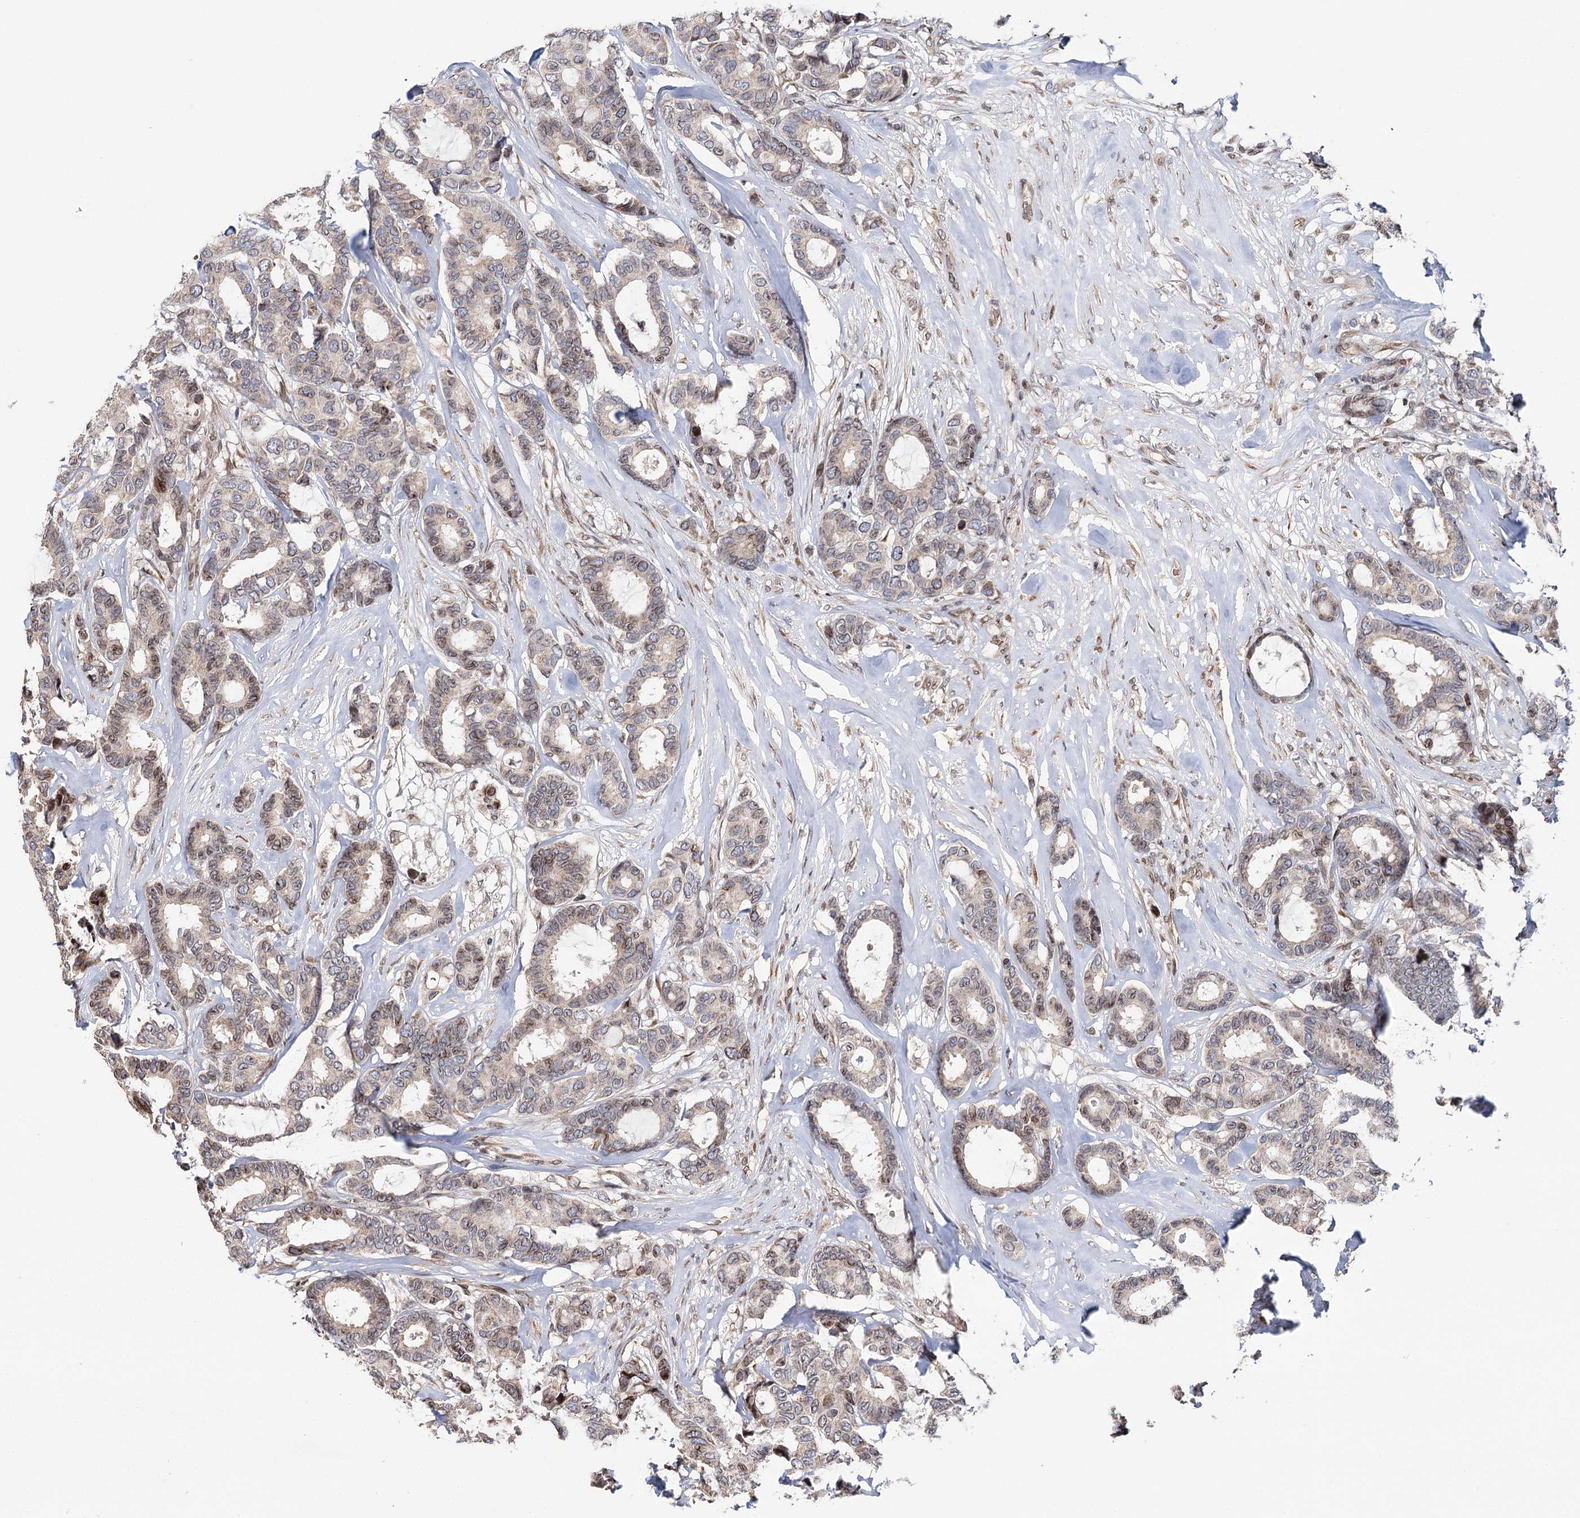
{"staining": {"intensity": "weak", "quantity": "25%-75%", "location": "cytoplasmic/membranous"}, "tissue": "breast cancer", "cell_type": "Tumor cells", "image_type": "cancer", "snomed": [{"axis": "morphology", "description": "Duct carcinoma"}, {"axis": "topography", "description": "Breast"}], "caption": "Tumor cells display low levels of weak cytoplasmic/membranous positivity in about 25%-75% of cells in human breast cancer (invasive ductal carcinoma).", "gene": "CFAP46", "patient": {"sex": "female", "age": 87}}